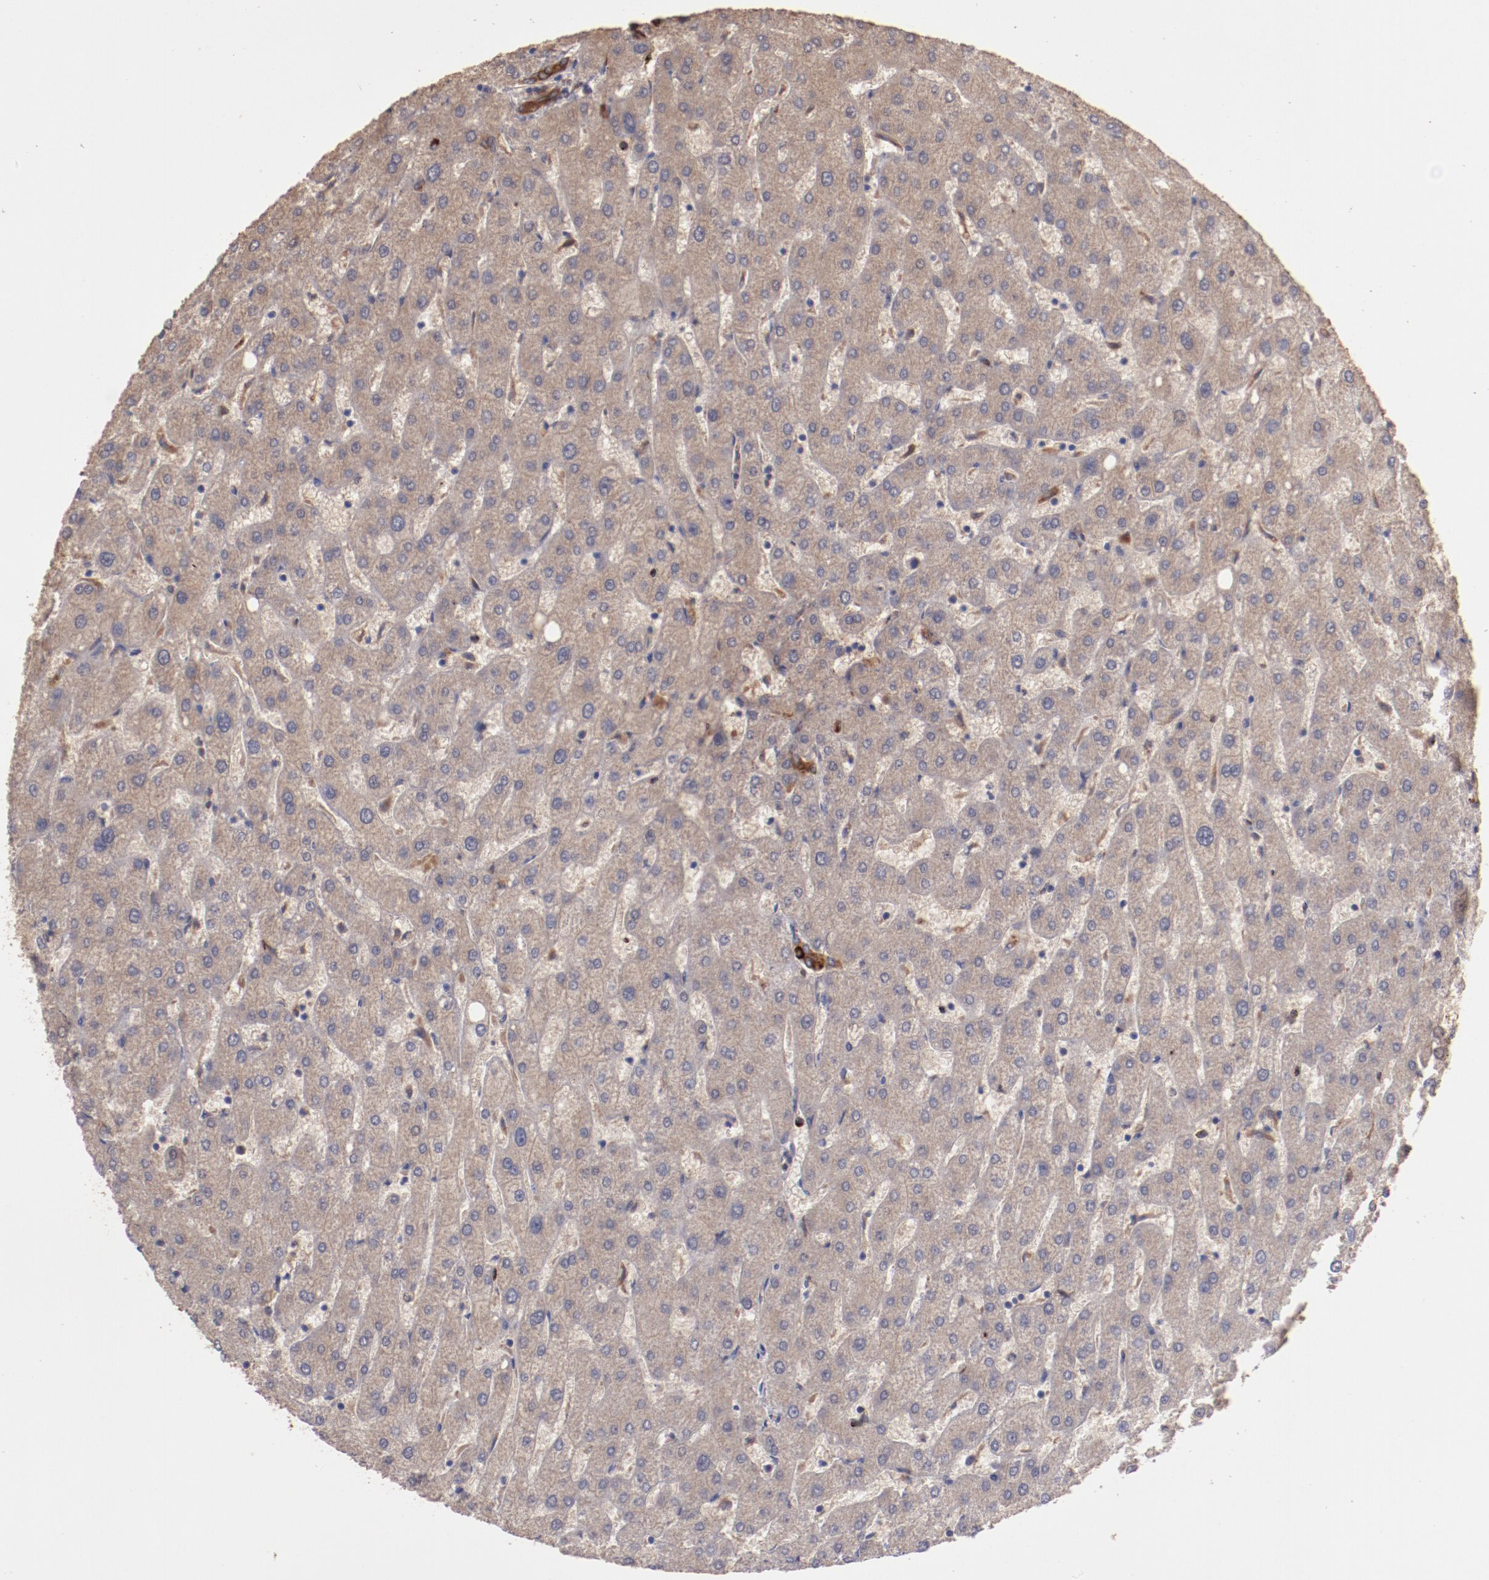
{"staining": {"intensity": "moderate", "quantity": ">75%", "location": "cytoplasmic/membranous"}, "tissue": "liver", "cell_type": "Cholangiocytes", "image_type": "normal", "snomed": [{"axis": "morphology", "description": "Normal tissue, NOS"}, {"axis": "topography", "description": "Liver"}], "caption": "Liver stained for a protein demonstrates moderate cytoplasmic/membranous positivity in cholangiocytes. The protein of interest is shown in brown color, while the nuclei are stained blue.", "gene": "SRRD", "patient": {"sex": "male", "age": 67}}